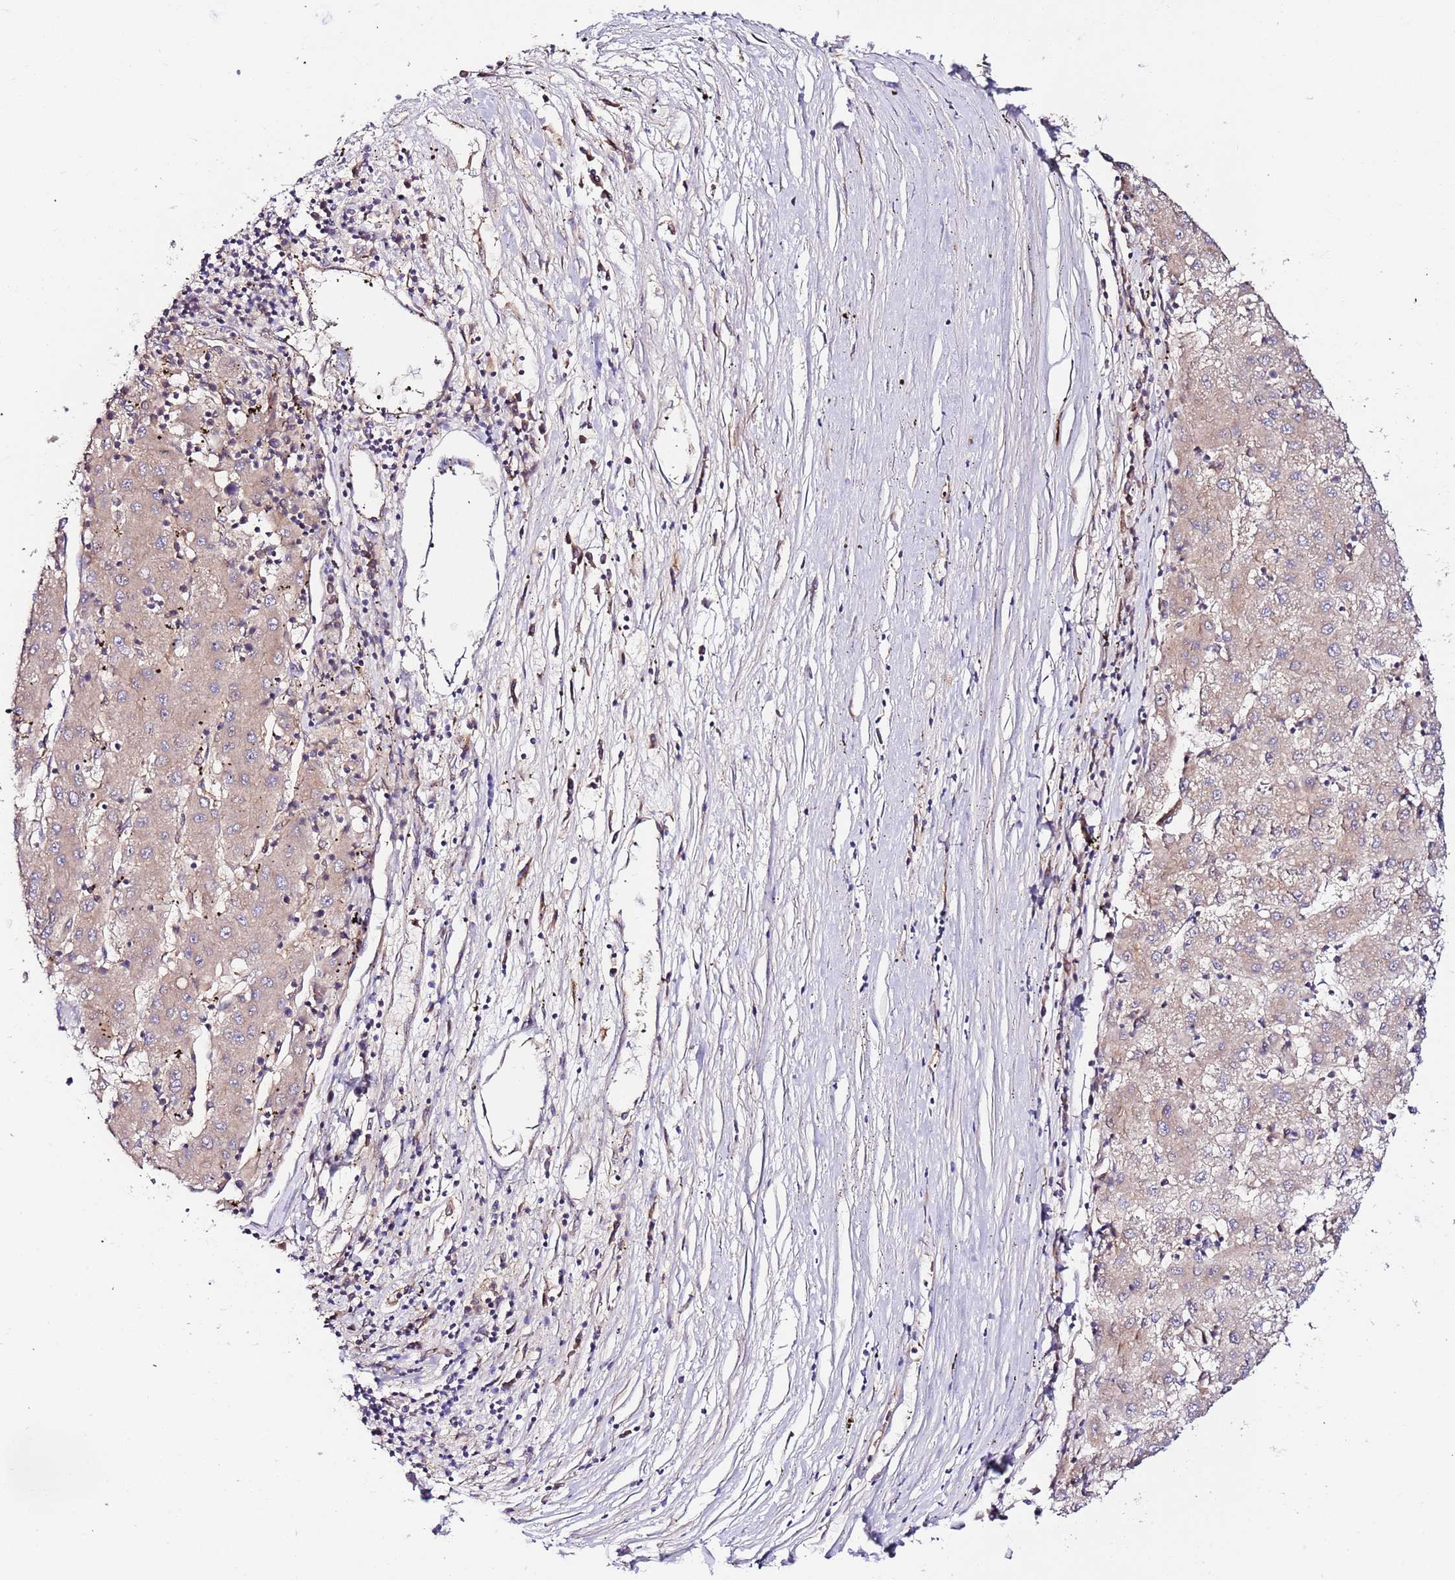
{"staining": {"intensity": "weak", "quantity": ">75%", "location": "cytoplasmic/membranous"}, "tissue": "liver cancer", "cell_type": "Tumor cells", "image_type": "cancer", "snomed": [{"axis": "morphology", "description": "Carcinoma, Hepatocellular, NOS"}, {"axis": "topography", "description": "Liver"}], "caption": "Immunohistochemical staining of liver cancer (hepatocellular carcinoma) shows low levels of weak cytoplasmic/membranous expression in approximately >75% of tumor cells.", "gene": "FLVCR1", "patient": {"sex": "male", "age": 72}}